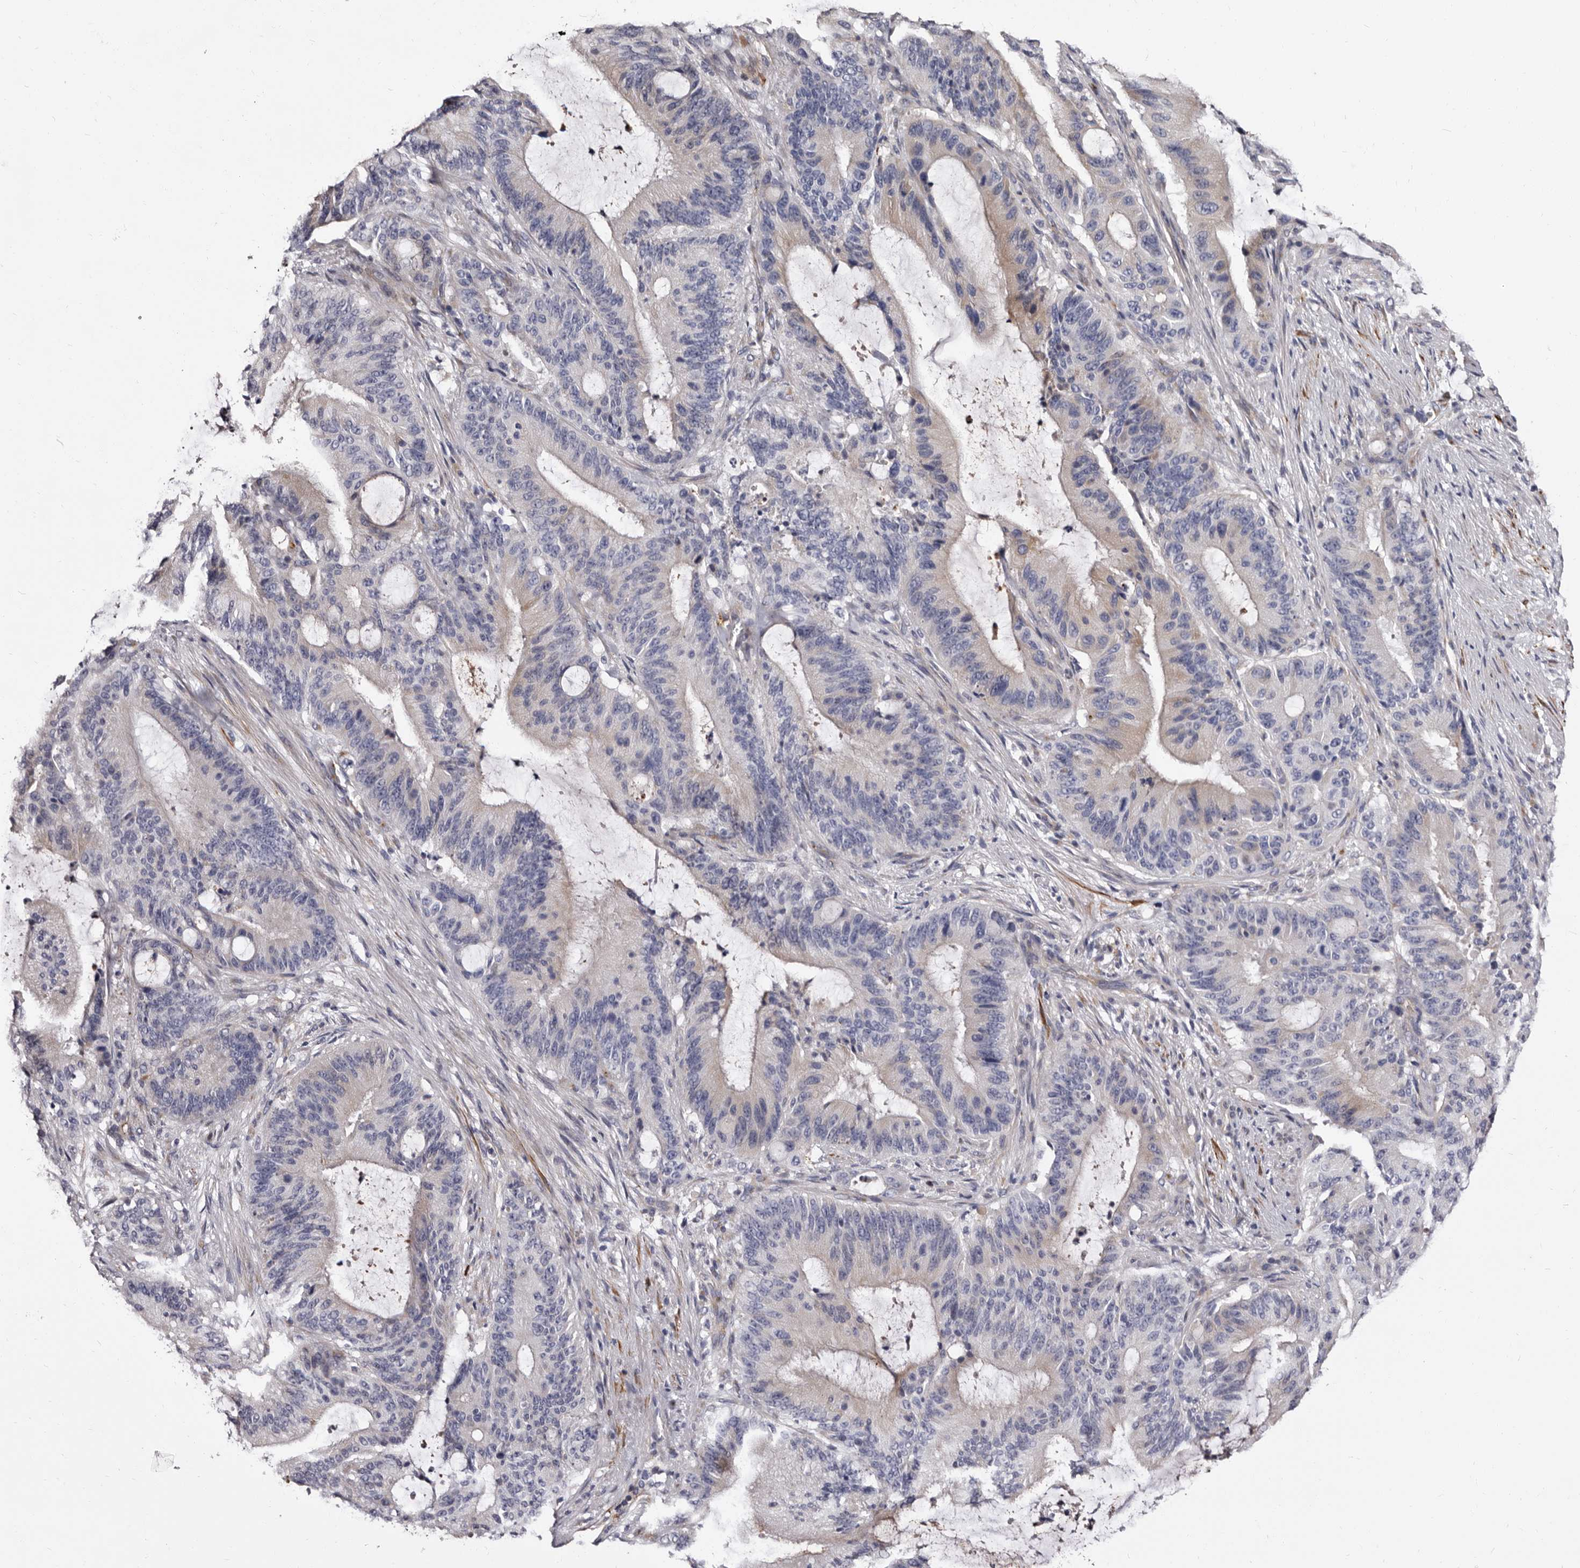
{"staining": {"intensity": "negative", "quantity": "none", "location": "none"}, "tissue": "liver cancer", "cell_type": "Tumor cells", "image_type": "cancer", "snomed": [{"axis": "morphology", "description": "Normal tissue, NOS"}, {"axis": "morphology", "description": "Cholangiocarcinoma"}, {"axis": "topography", "description": "Liver"}, {"axis": "topography", "description": "Peripheral nerve tissue"}], "caption": "A photomicrograph of human liver cancer is negative for staining in tumor cells.", "gene": "AUNIP", "patient": {"sex": "female", "age": 73}}